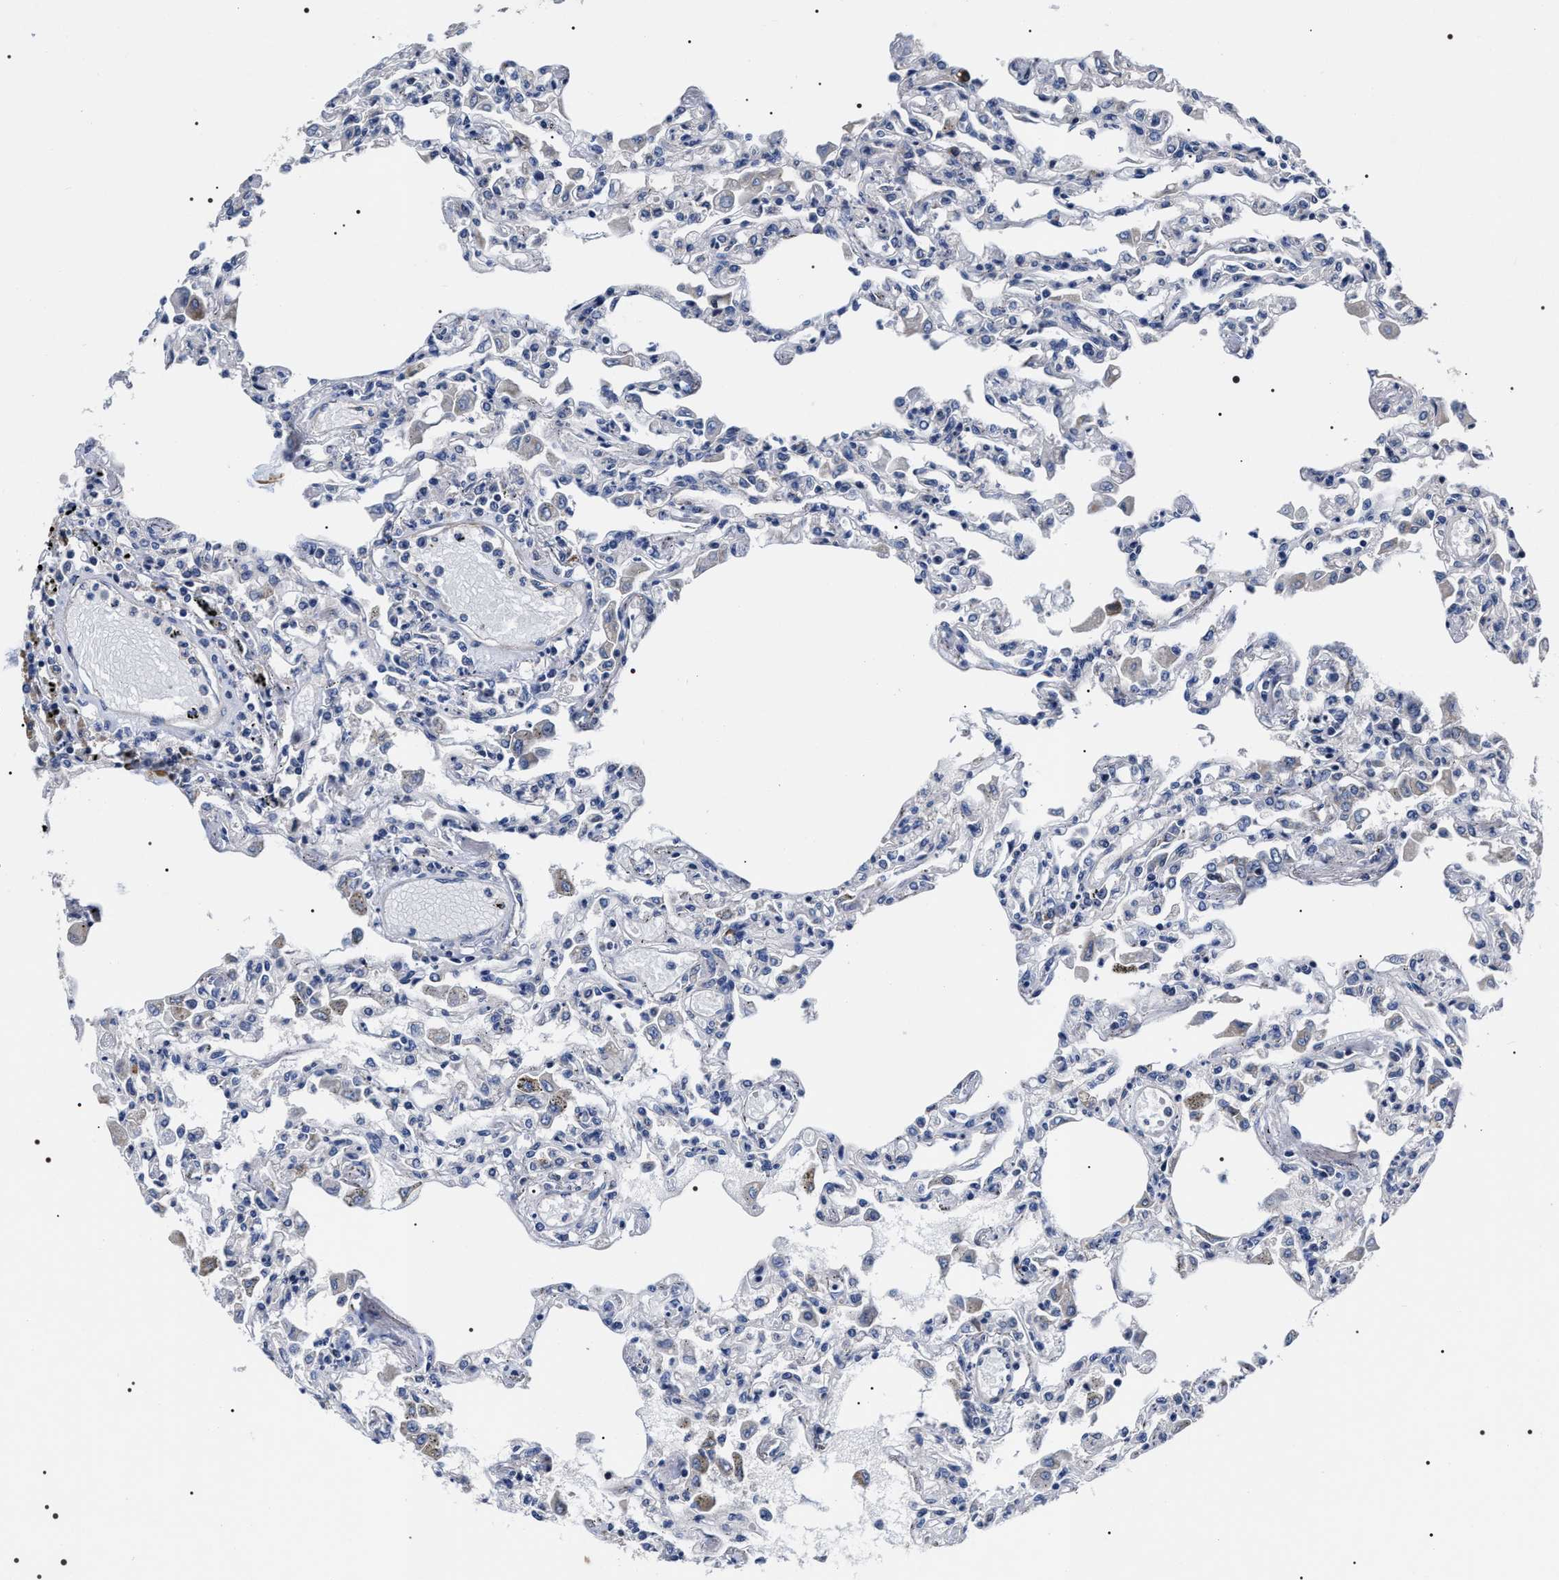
{"staining": {"intensity": "weak", "quantity": "<25%", "location": "cytoplasmic/membranous"}, "tissue": "lung", "cell_type": "Alveolar cells", "image_type": "normal", "snomed": [{"axis": "morphology", "description": "Normal tissue, NOS"}, {"axis": "topography", "description": "Bronchus"}, {"axis": "topography", "description": "Lung"}], "caption": "Unremarkable lung was stained to show a protein in brown. There is no significant expression in alveolar cells. (DAB immunohistochemistry, high magnification).", "gene": "MIS18A", "patient": {"sex": "female", "age": 49}}